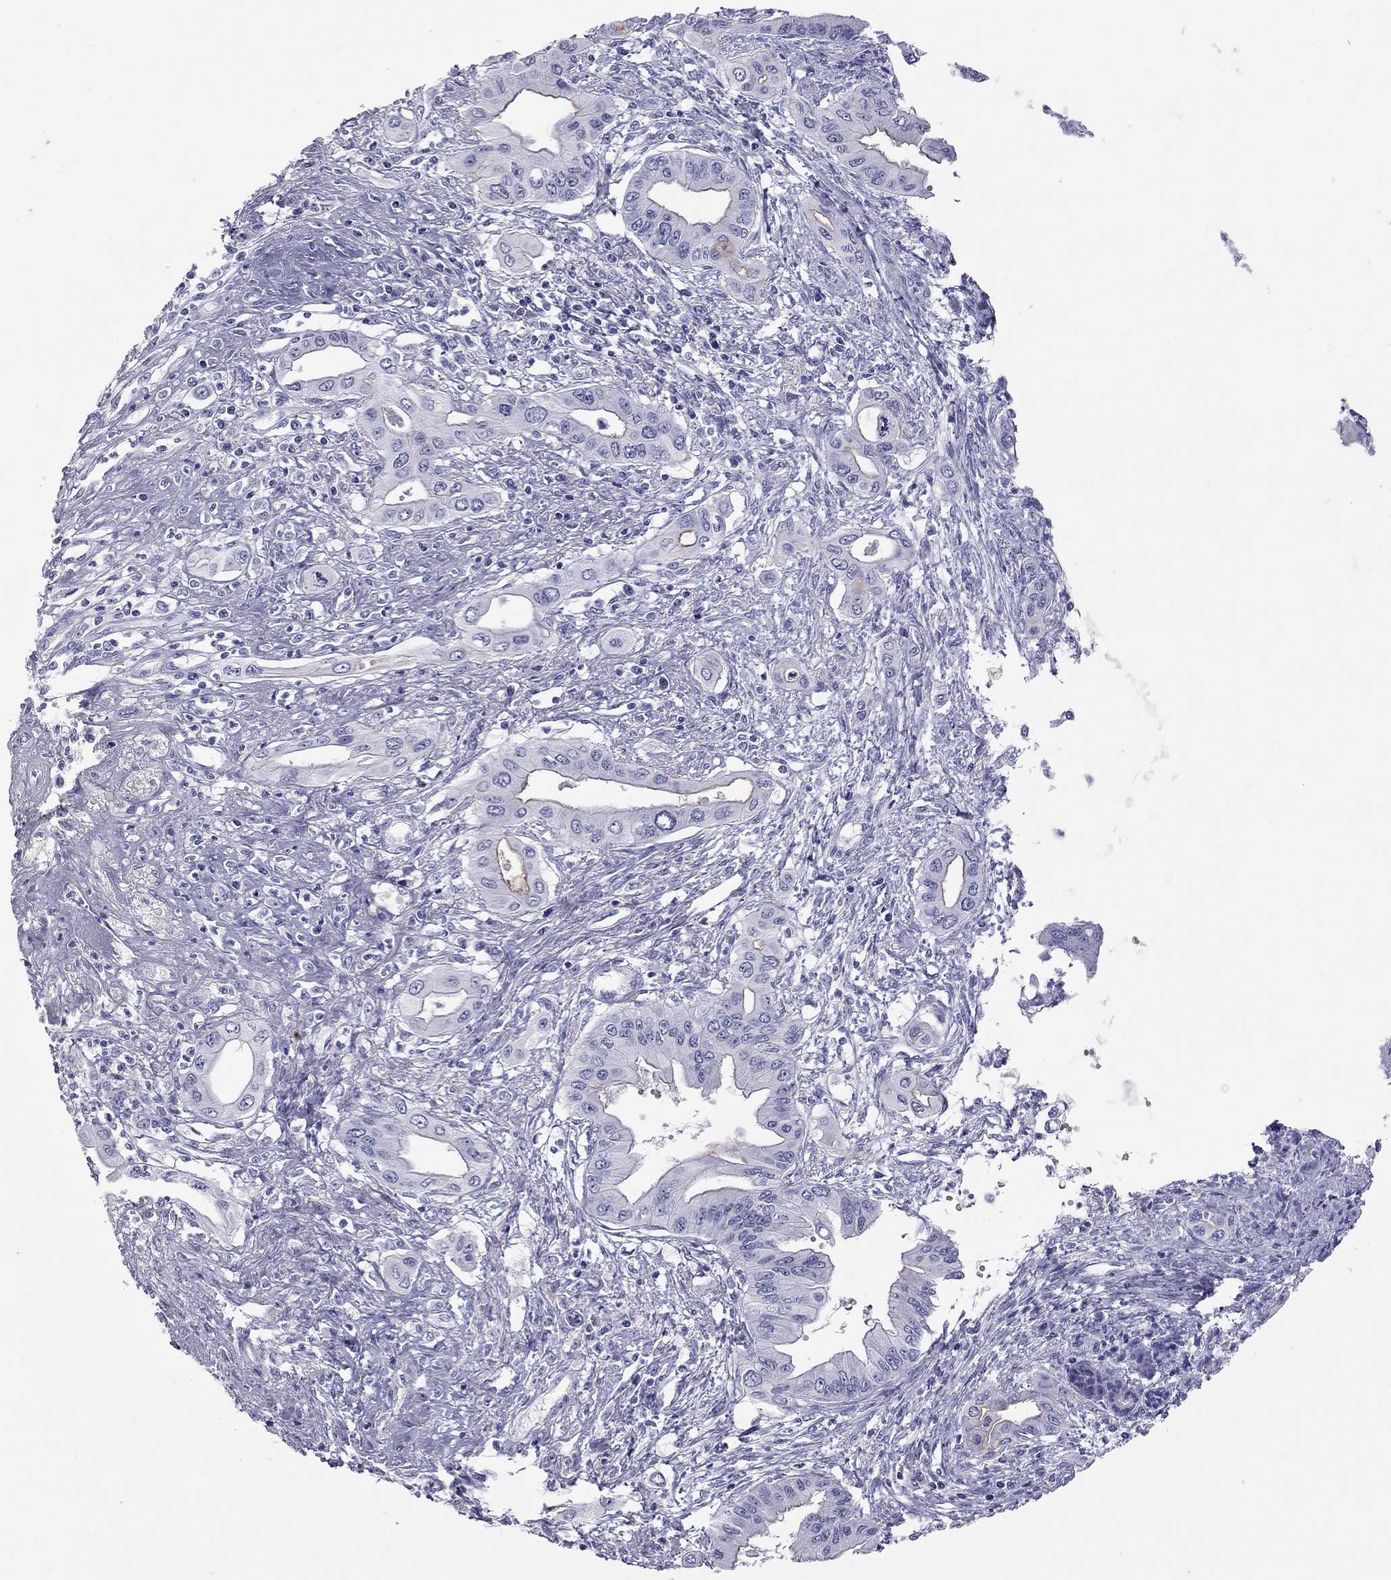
{"staining": {"intensity": "negative", "quantity": "none", "location": "none"}, "tissue": "pancreatic cancer", "cell_type": "Tumor cells", "image_type": "cancer", "snomed": [{"axis": "morphology", "description": "Adenocarcinoma, NOS"}, {"axis": "topography", "description": "Pancreas"}], "caption": "Adenocarcinoma (pancreatic) was stained to show a protein in brown. There is no significant positivity in tumor cells.", "gene": "MUC16", "patient": {"sex": "female", "age": 62}}